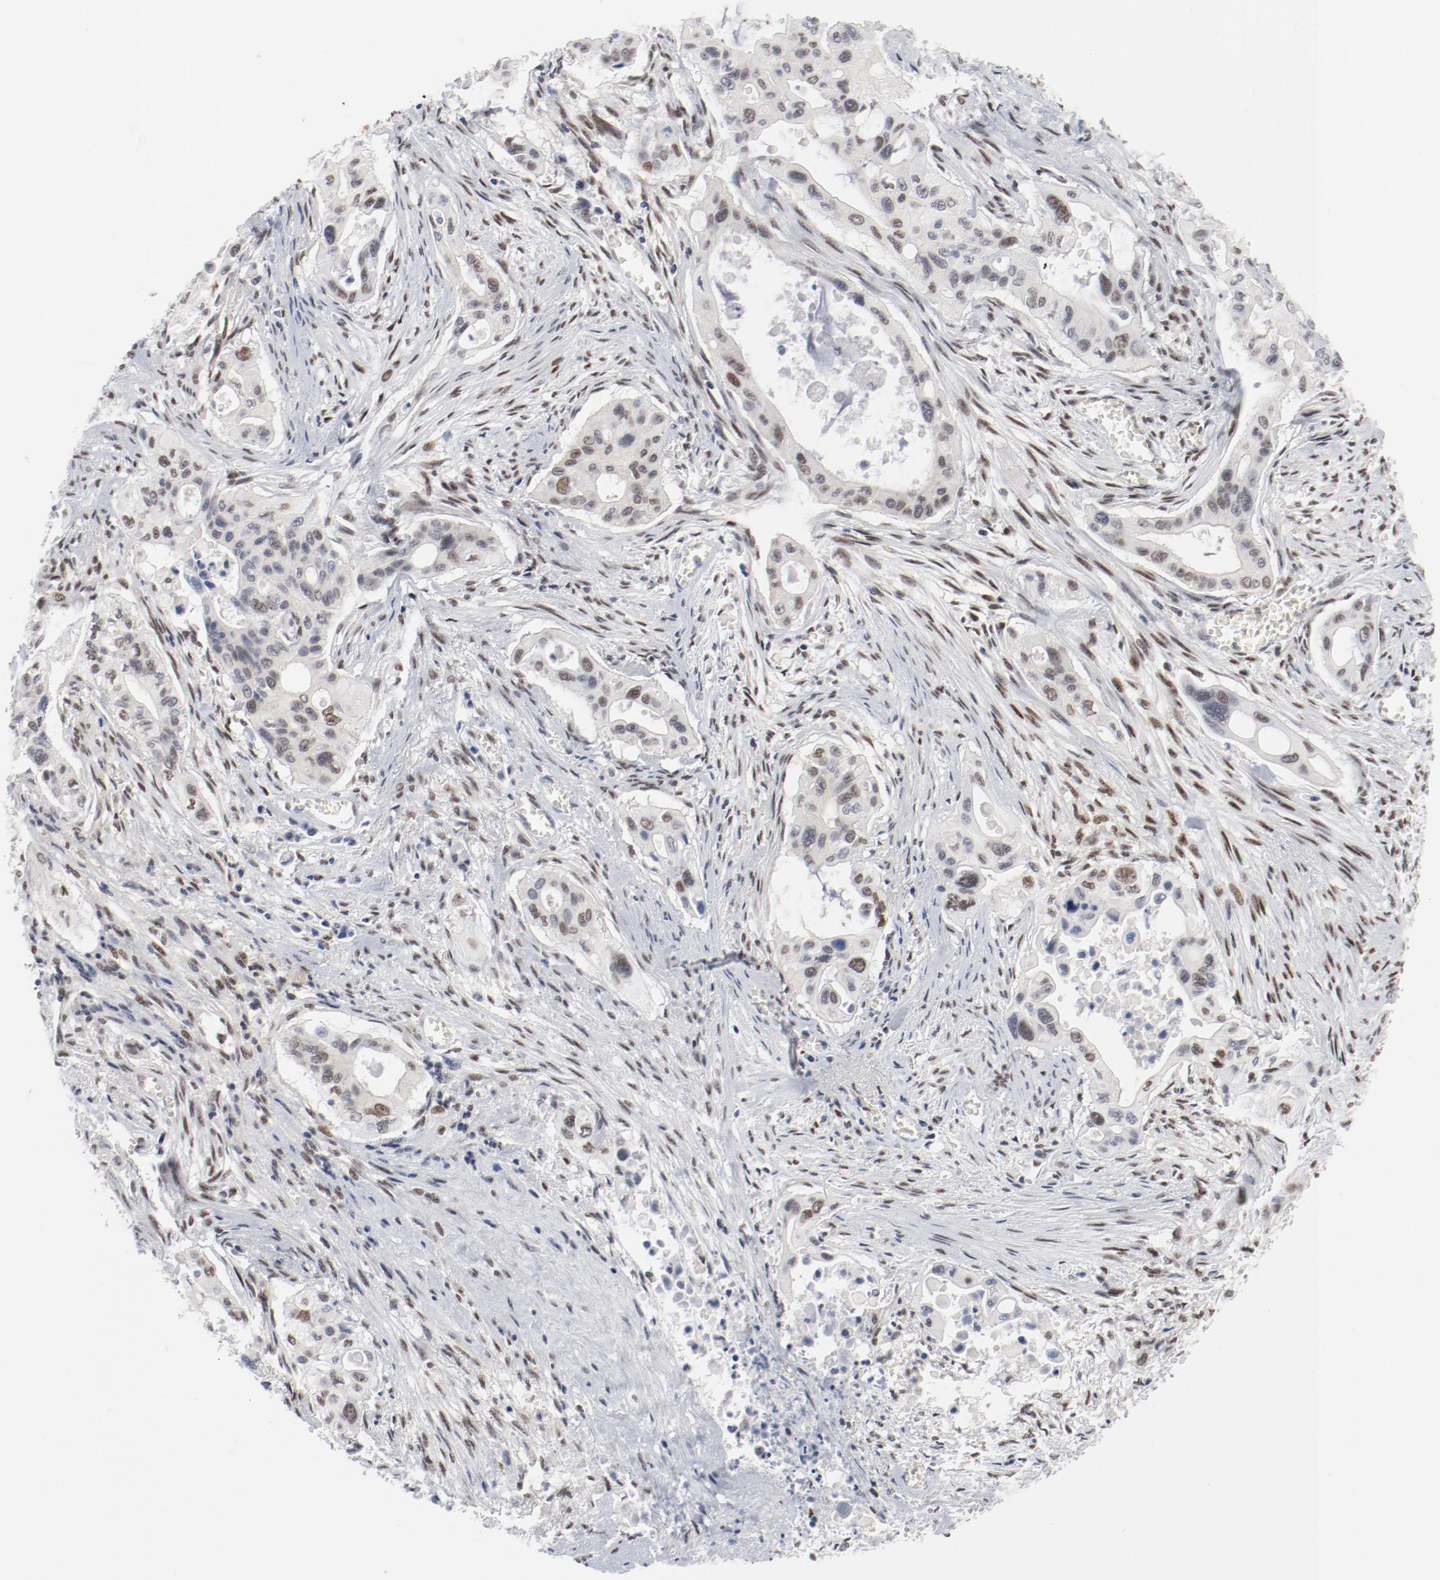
{"staining": {"intensity": "moderate", "quantity": ">75%", "location": "nuclear"}, "tissue": "pancreatic cancer", "cell_type": "Tumor cells", "image_type": "cancer", "snomed": [{"axis": "morphology", "description": "Adenocarcinoma, NOS"}, {"axis": "topography", "description": "Pancreas"}], "caption": "Immunohistochemical staining of human pancreatic cancer exhibits medium levels of moderate nuclear expression in about >75% of tumor cells.", "gene": "ARNT", "patient": {"sex": "male", "age": 77}}